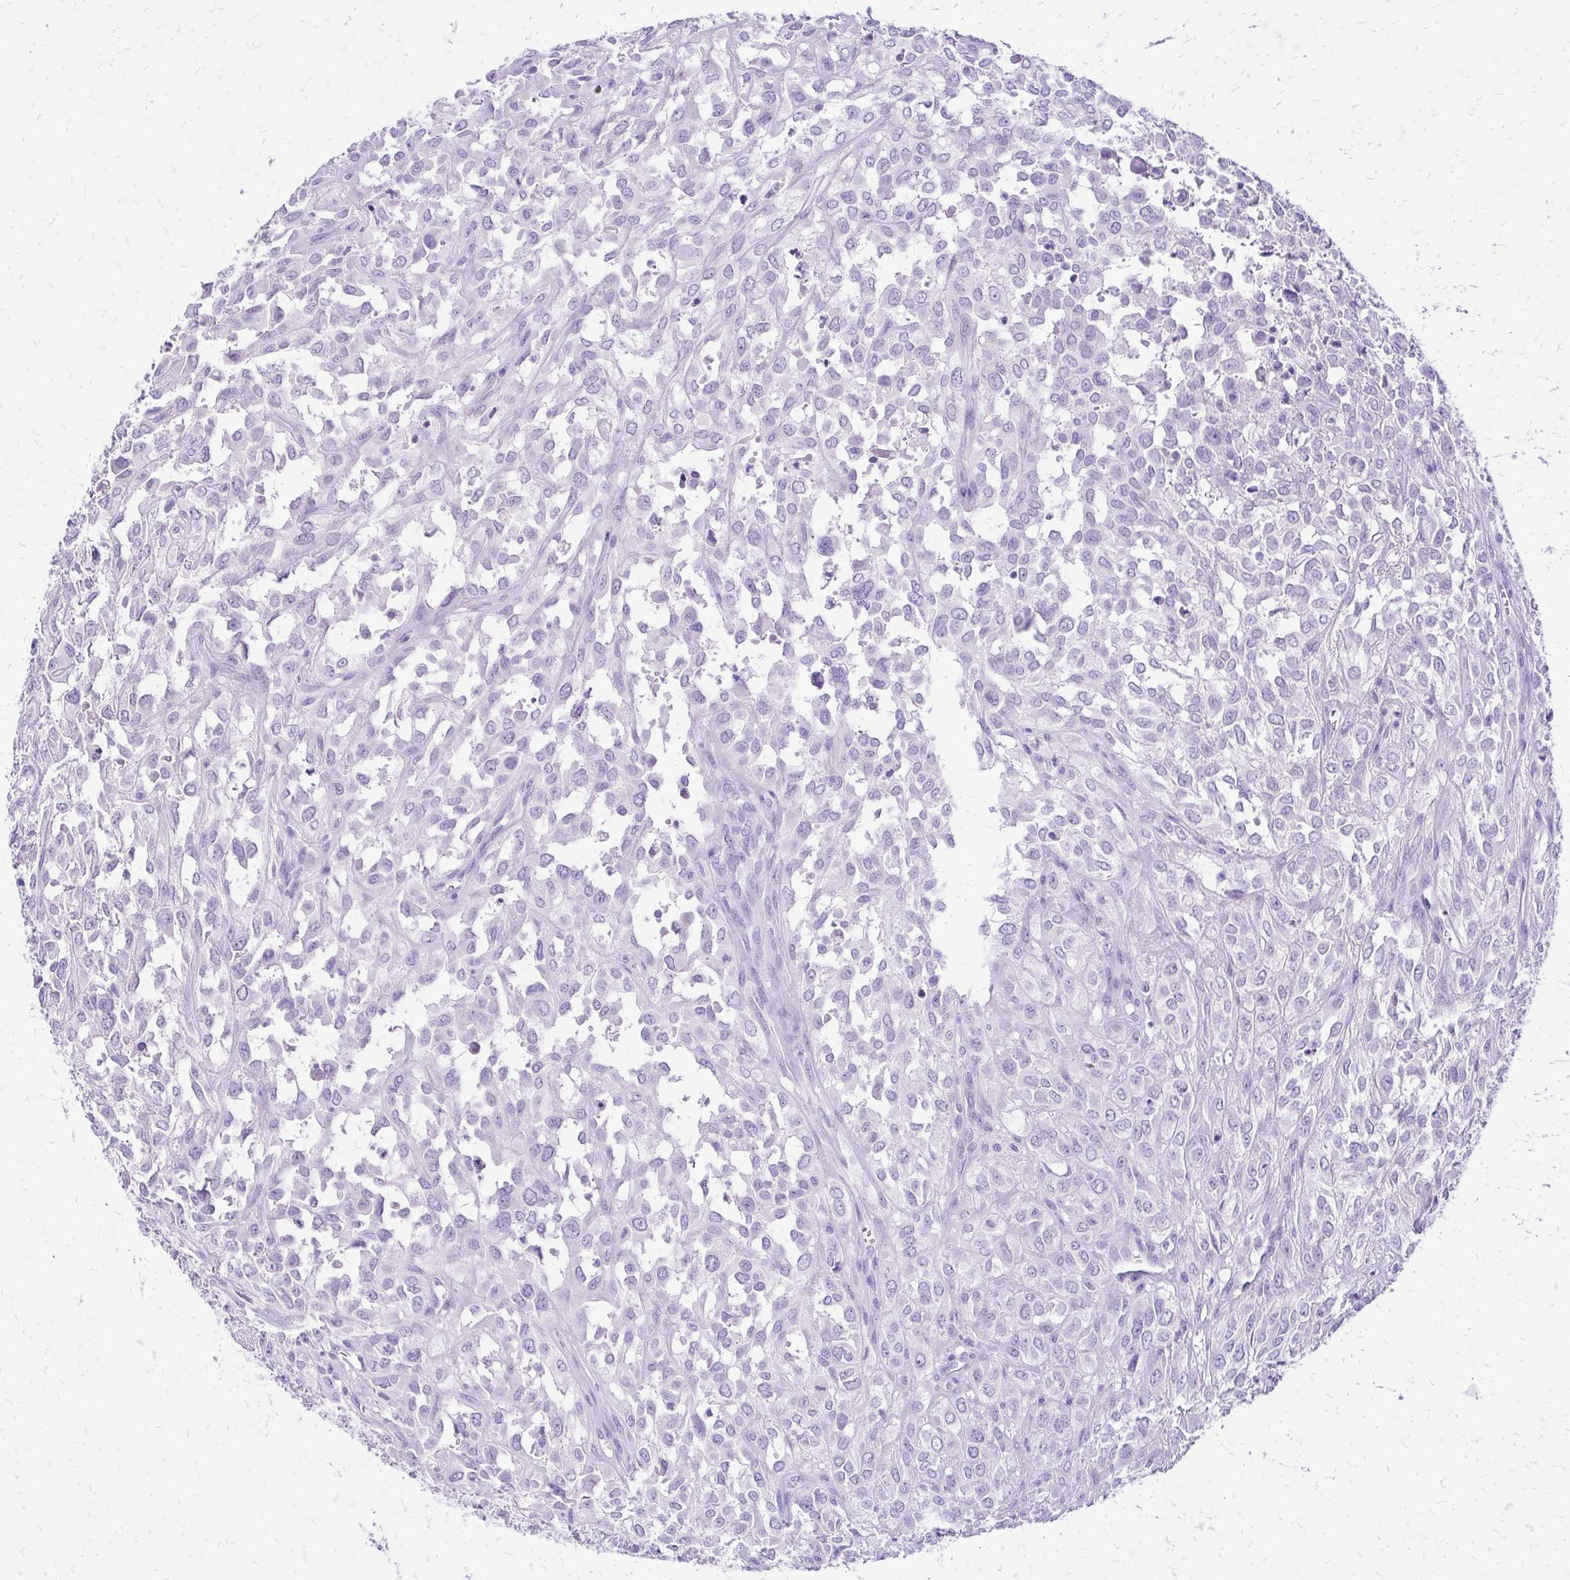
{"staining": {"intensity": "negative", "quantity": "none", "location": "none"}, "tissue": "urothelial cancer", "cell_type": "Tumor cells", "image_type": "cancer", "snomed": [{"axis": "morphology", "description": "Urothelial carcinoma, High grade"}, {"axis": "topography", "description": "Urinary bladder"}], "caption": "Immunohistochemistry (IHC) histopathology image of human urothelial cancer stained for a protein (brown), which demonstrates no staining in tumor cells.", "gene": "SLC32A1", "patient": {"sex": "male", "age": 67}}